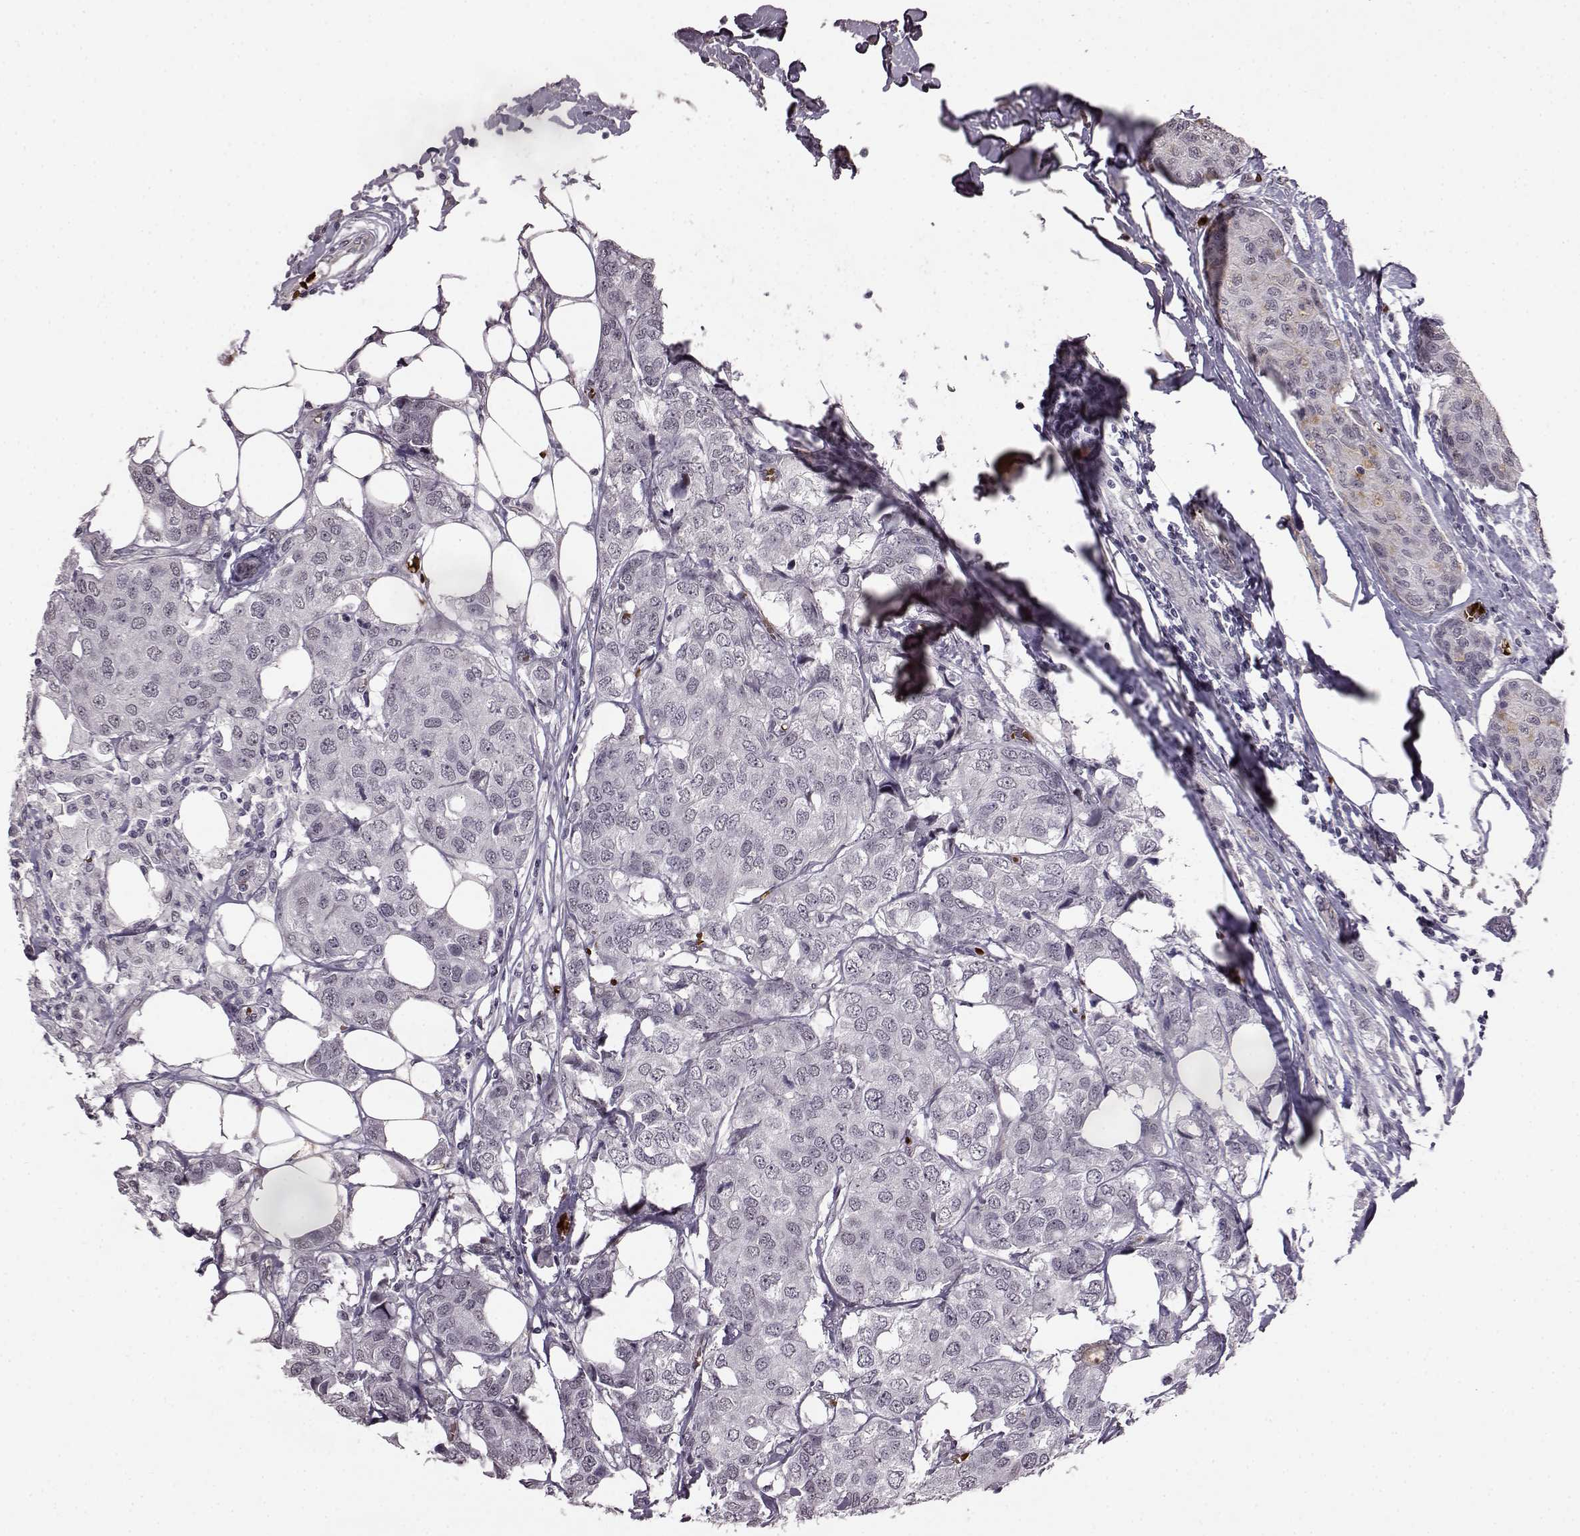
{"staining": {"intensity": "negative", "quantity": "none", "location": "none"}, "tissue": "breast cancer", "cell_type": "Tumor cells", "image_type": "cancer", "snomed": [{"axis": "morphology", "description": "Duct carcinoma"}, {"axis": "topography", "description": "Breast"}], "caption": "Immunohistochemical staining of invasive ductal carcinoma (breast) exhibits no significant expression in tumor cells.", "gene": "PROP1", "patient": {"sex": "female", "age": 80}}